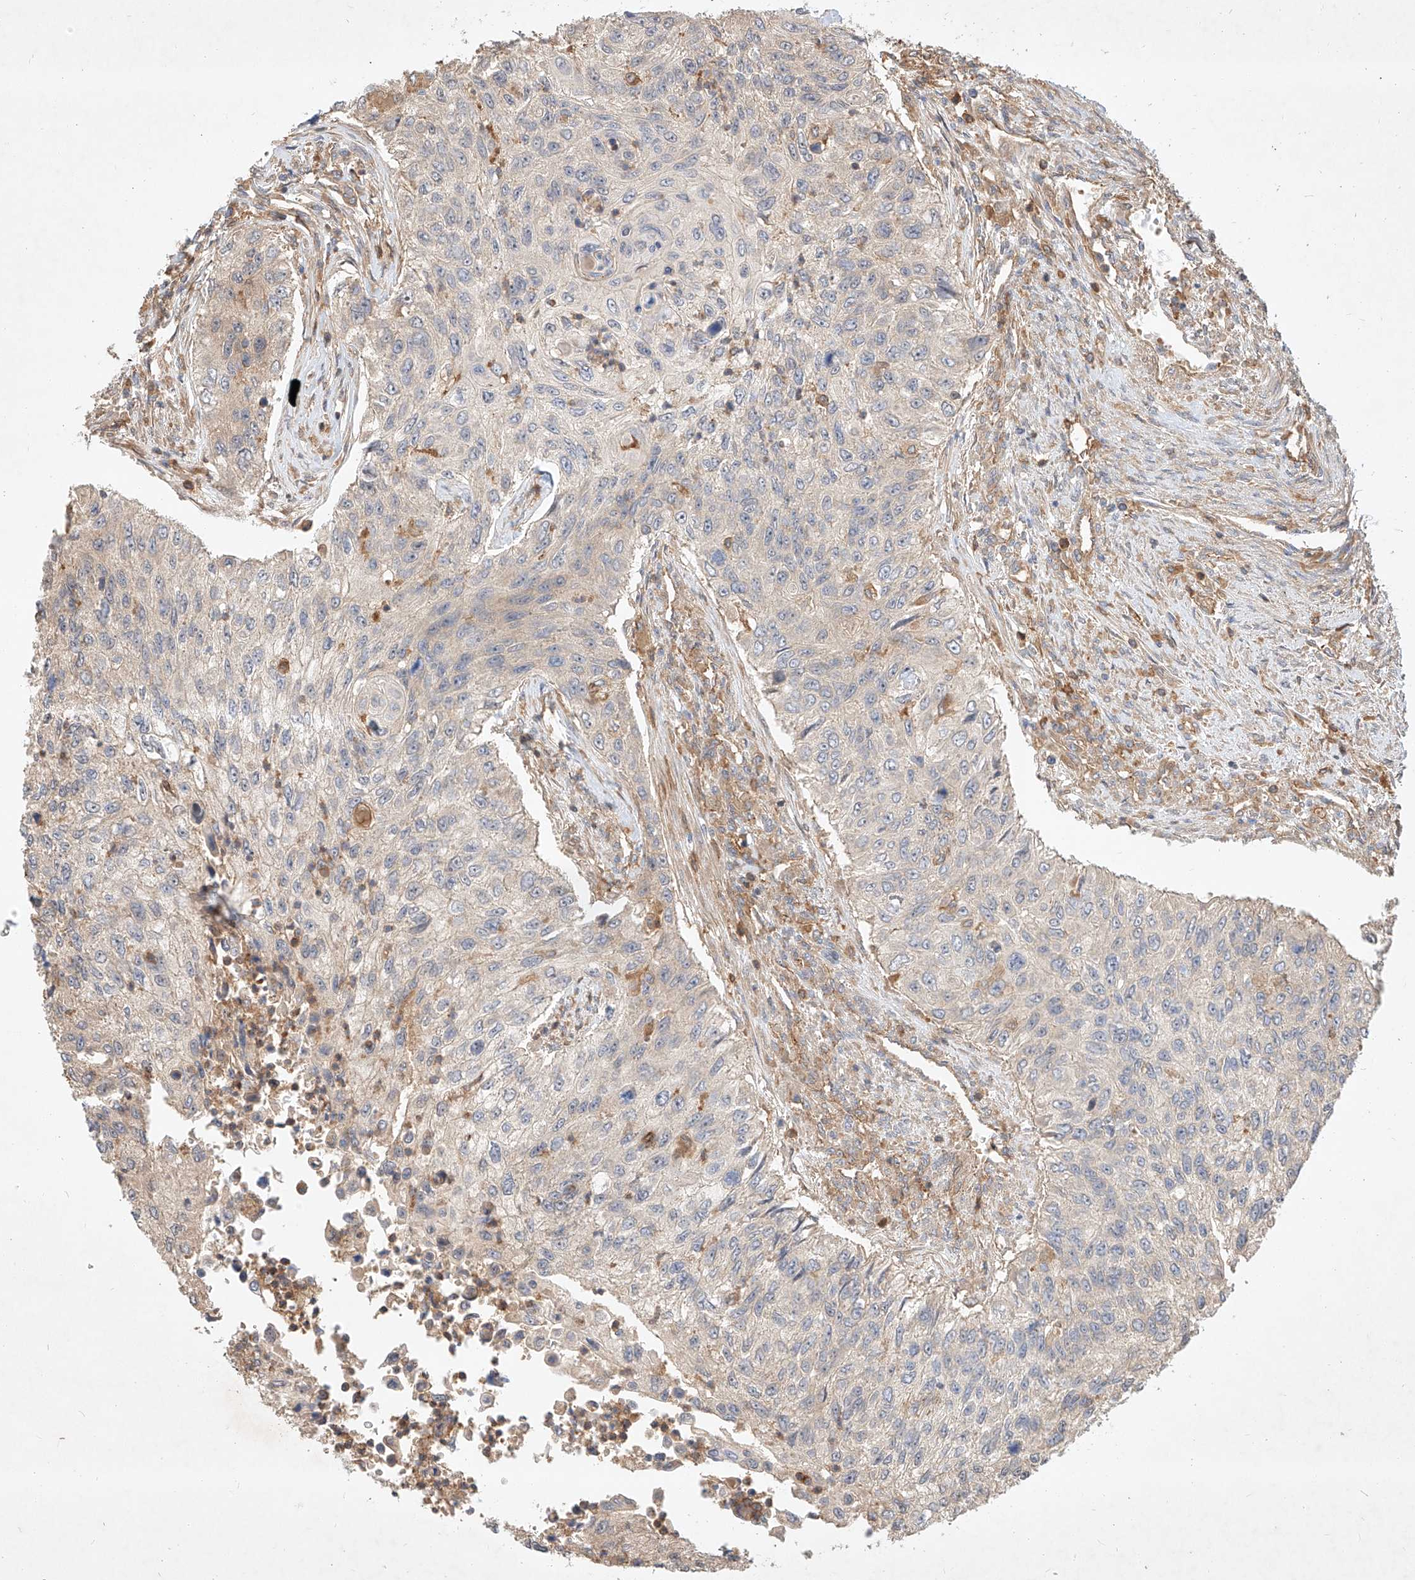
{"staining": {"intensity": "negative", "quantity": "none", "location": "none"}, "tissue": "urothelial cancer", "cell_type": "Tumor cells", "image_type": "cancer", "snomed": [{"axis": "morphology", "description": "Urothelial carcinoma, High grade"}, {"axis": "topography", "description": "Urinary bladder"}], "caption": "A photomicrograph of high-grade urothelial carcinoma stained for a protein demonstrates no brown staining in tumor cells.", "gene": "NFAM1", "patient": {"sex": "female", "age": 60}}